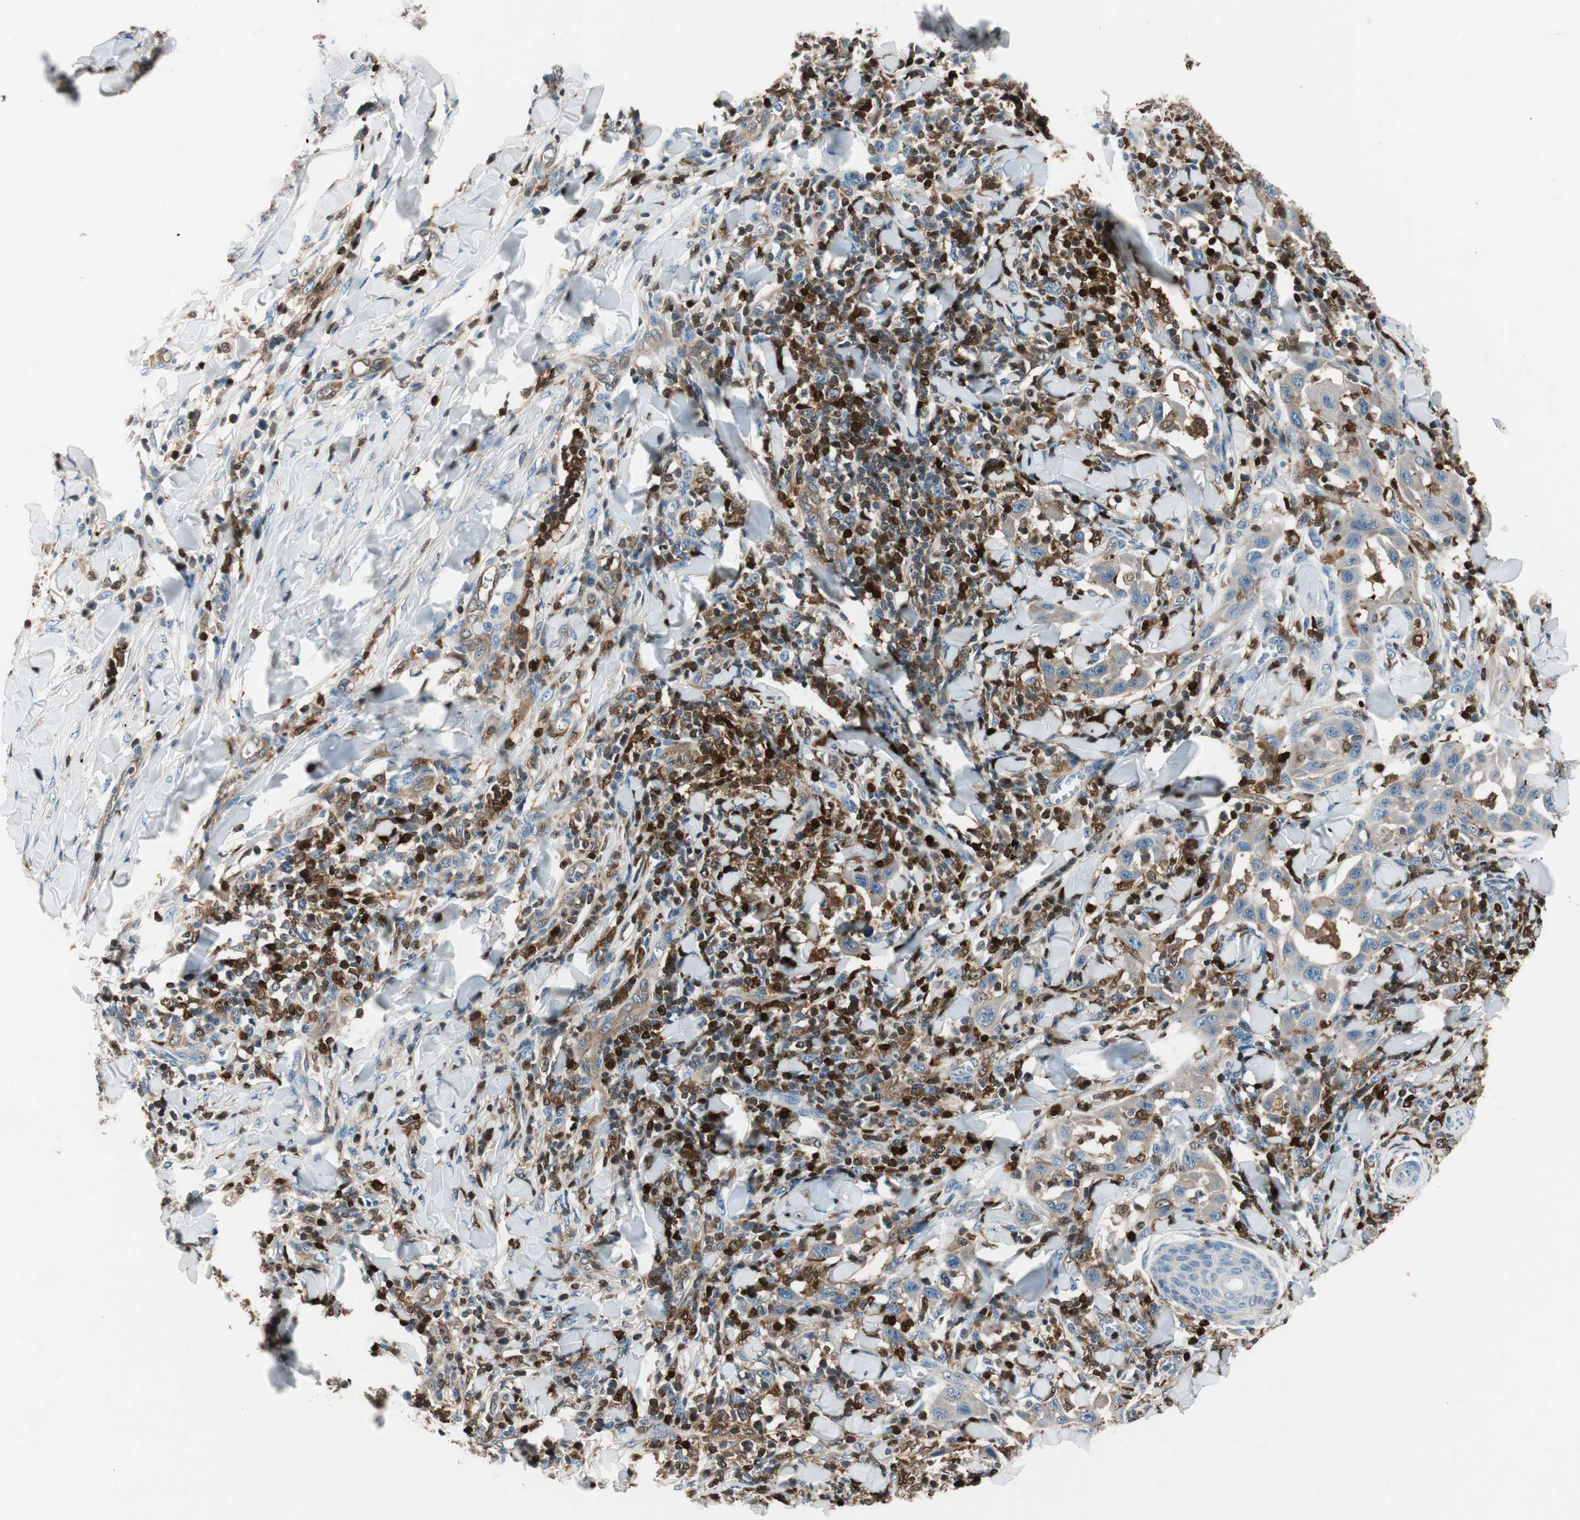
{"staining": {"intensity": "weak", "quantity": "25%-75%", "location": "cytoplasmic/membranous"}, "tissue": "skin cancer", "cell_type": "Tumor cells", "image_type": "cancer", "snomed": [{"axis": "morphology", "description": "Squamous cell carcinoma, NOS"}, {"axis": "topography", "description": "Skin"}], "caption": "DAB (3,3'-diaminobenzidine) immunohistochemical staining of squamous cell carcinoma (skin) reveals weak cytoplasmic/membranous protein expression in approximately 25%-75% of tumor cells.", "gene": "COTL1", "patient": {"sex": "male", "age": 24}}